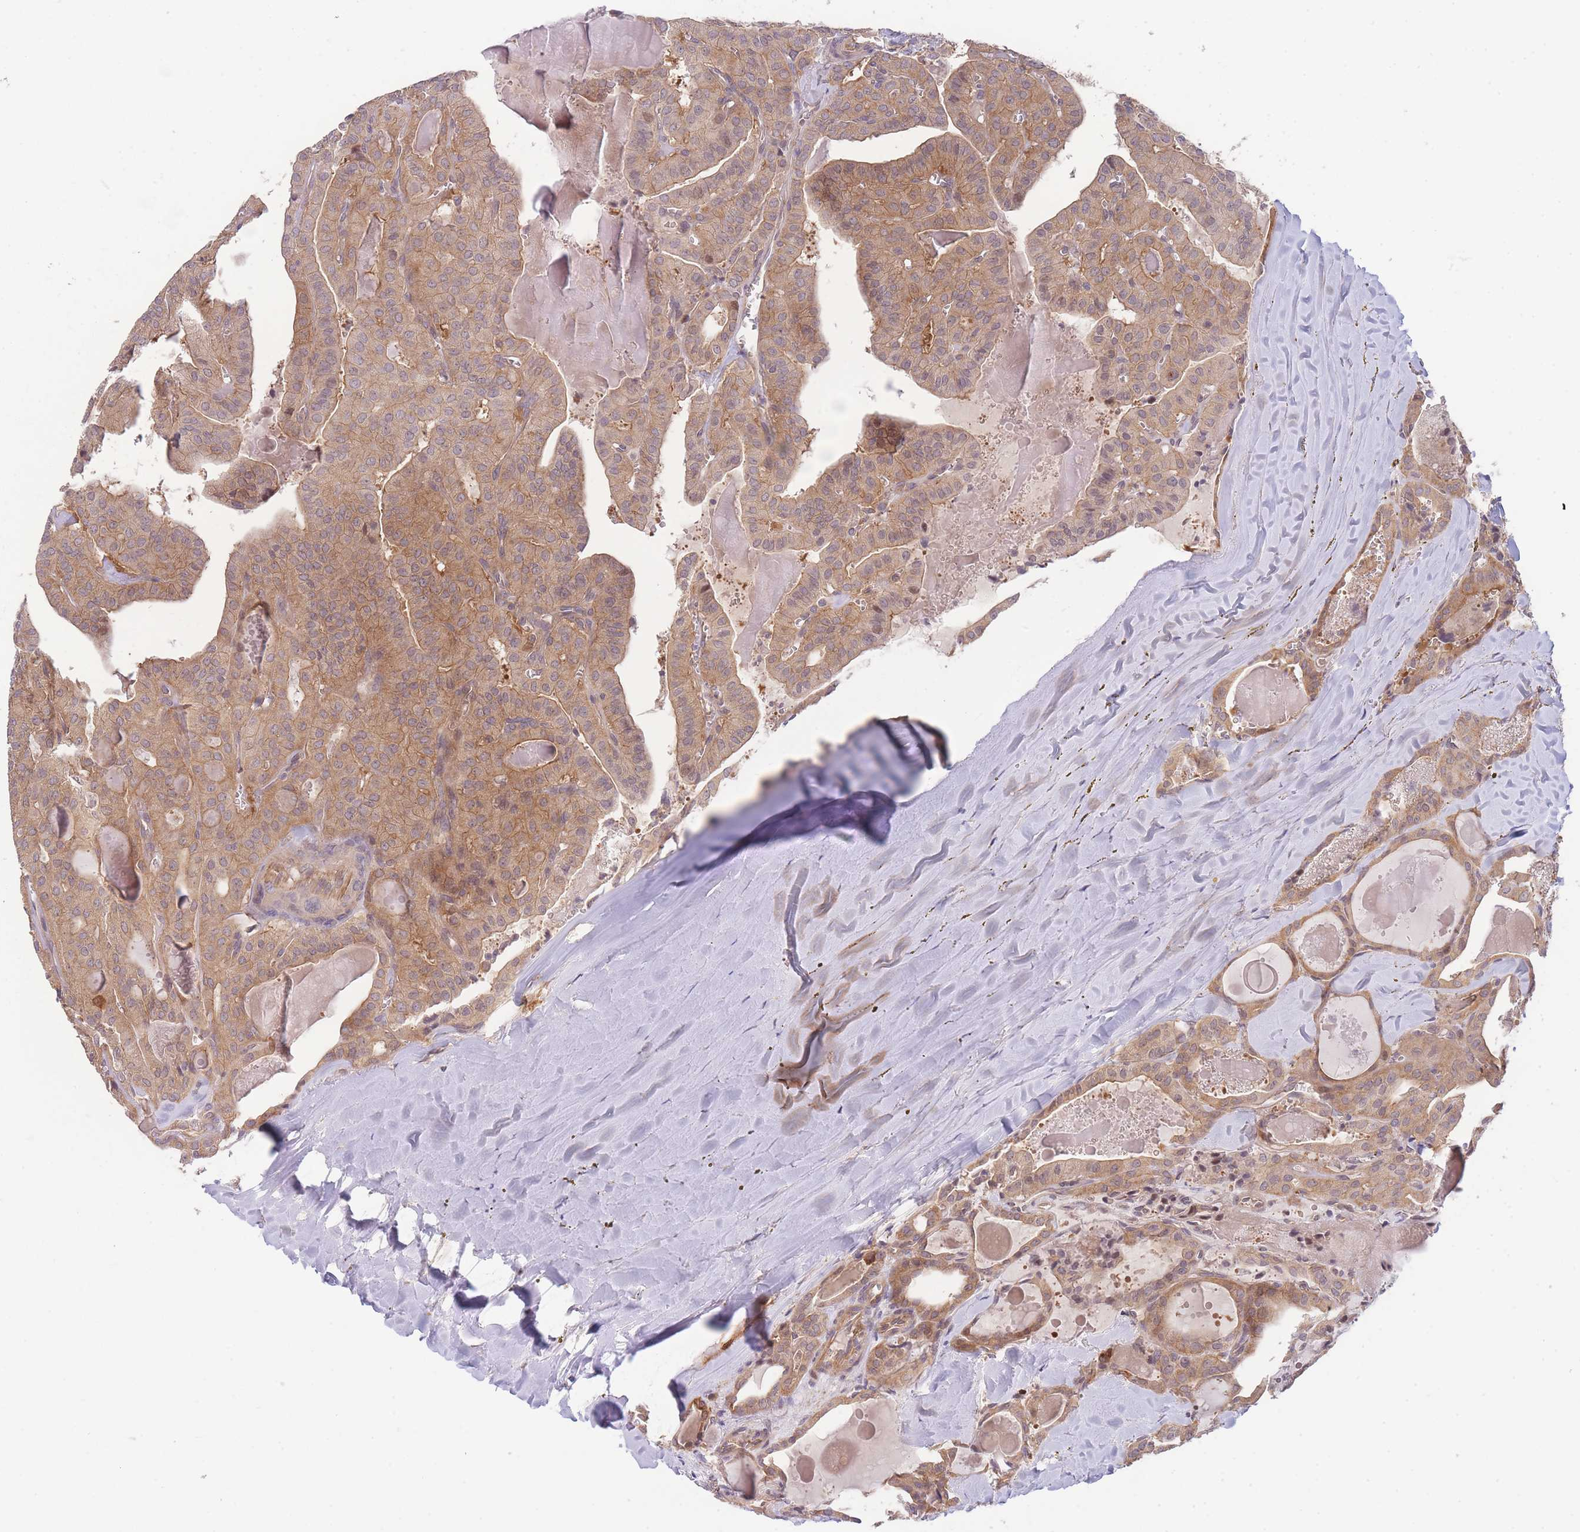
{"staining": {"intensity": "weak", "quantity": ">75%", "location": "cytoplasmic/membranous"}, "tissue": "thyroid cancer", "cell_type": "Tumor cells", "image_type": "cancer", "snomed": [{"axis": "morphology", "description": "Papillary adenocarcinoma, NOS"}, {"axis": "topography", "description": "Thyroid gland"}], "caption": "Protein expression analysis of thyroid cancer exhibits weak cytoplasmic/membranous staining in approximately >75% of tumor cells. (brown staining indicates protein expression, while blue staining denotes nuclei).", "gene": "PFDN6", "patient": {"sex": "male", "age": 52}}